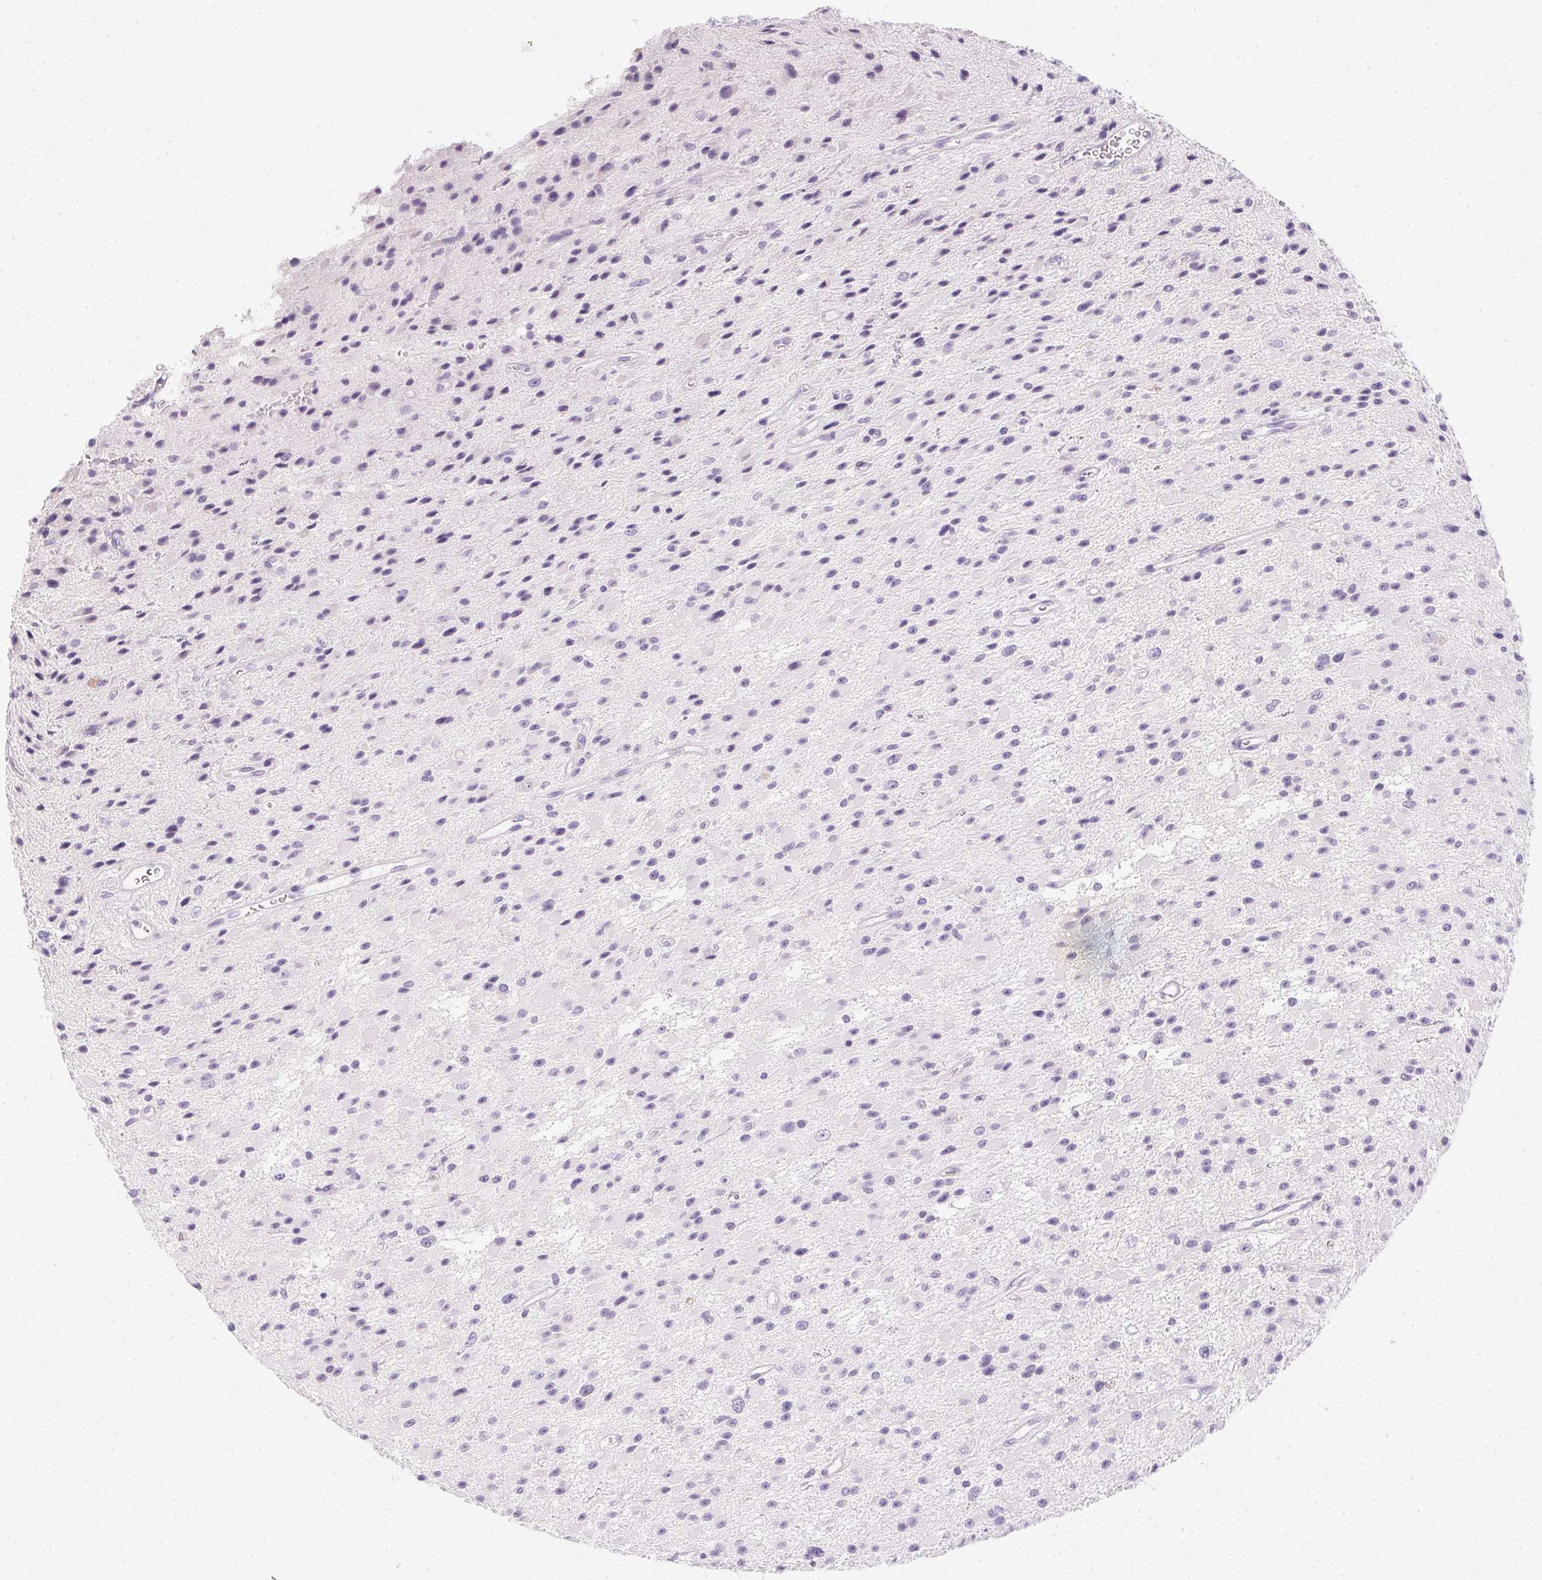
{"staining": {"intensity": "negative", "quantity": "none", "location": "none"}, "tissue": "glioma", "cell_type": "Tumor cells", "image_type": "cancer", "snomed": [{"axis": "morphology", "description": "Glioma, malignant, High grade"}, {"axis": "topography", "description": "Brain"}], "caption": "Immunohistochemistry (IHC) micrograph of human glioma stained for a protein (brown), which shows no staining in tumor cells. (Stains: DAB (3,3'-diaminobenzidine) immunohistochemistry (IHC) with hematoxylin counter stain, Microscopy: brightfield microscopy at high magnification).", "gene": "PPY", "patient": {"sex": "male", "age": 29}}